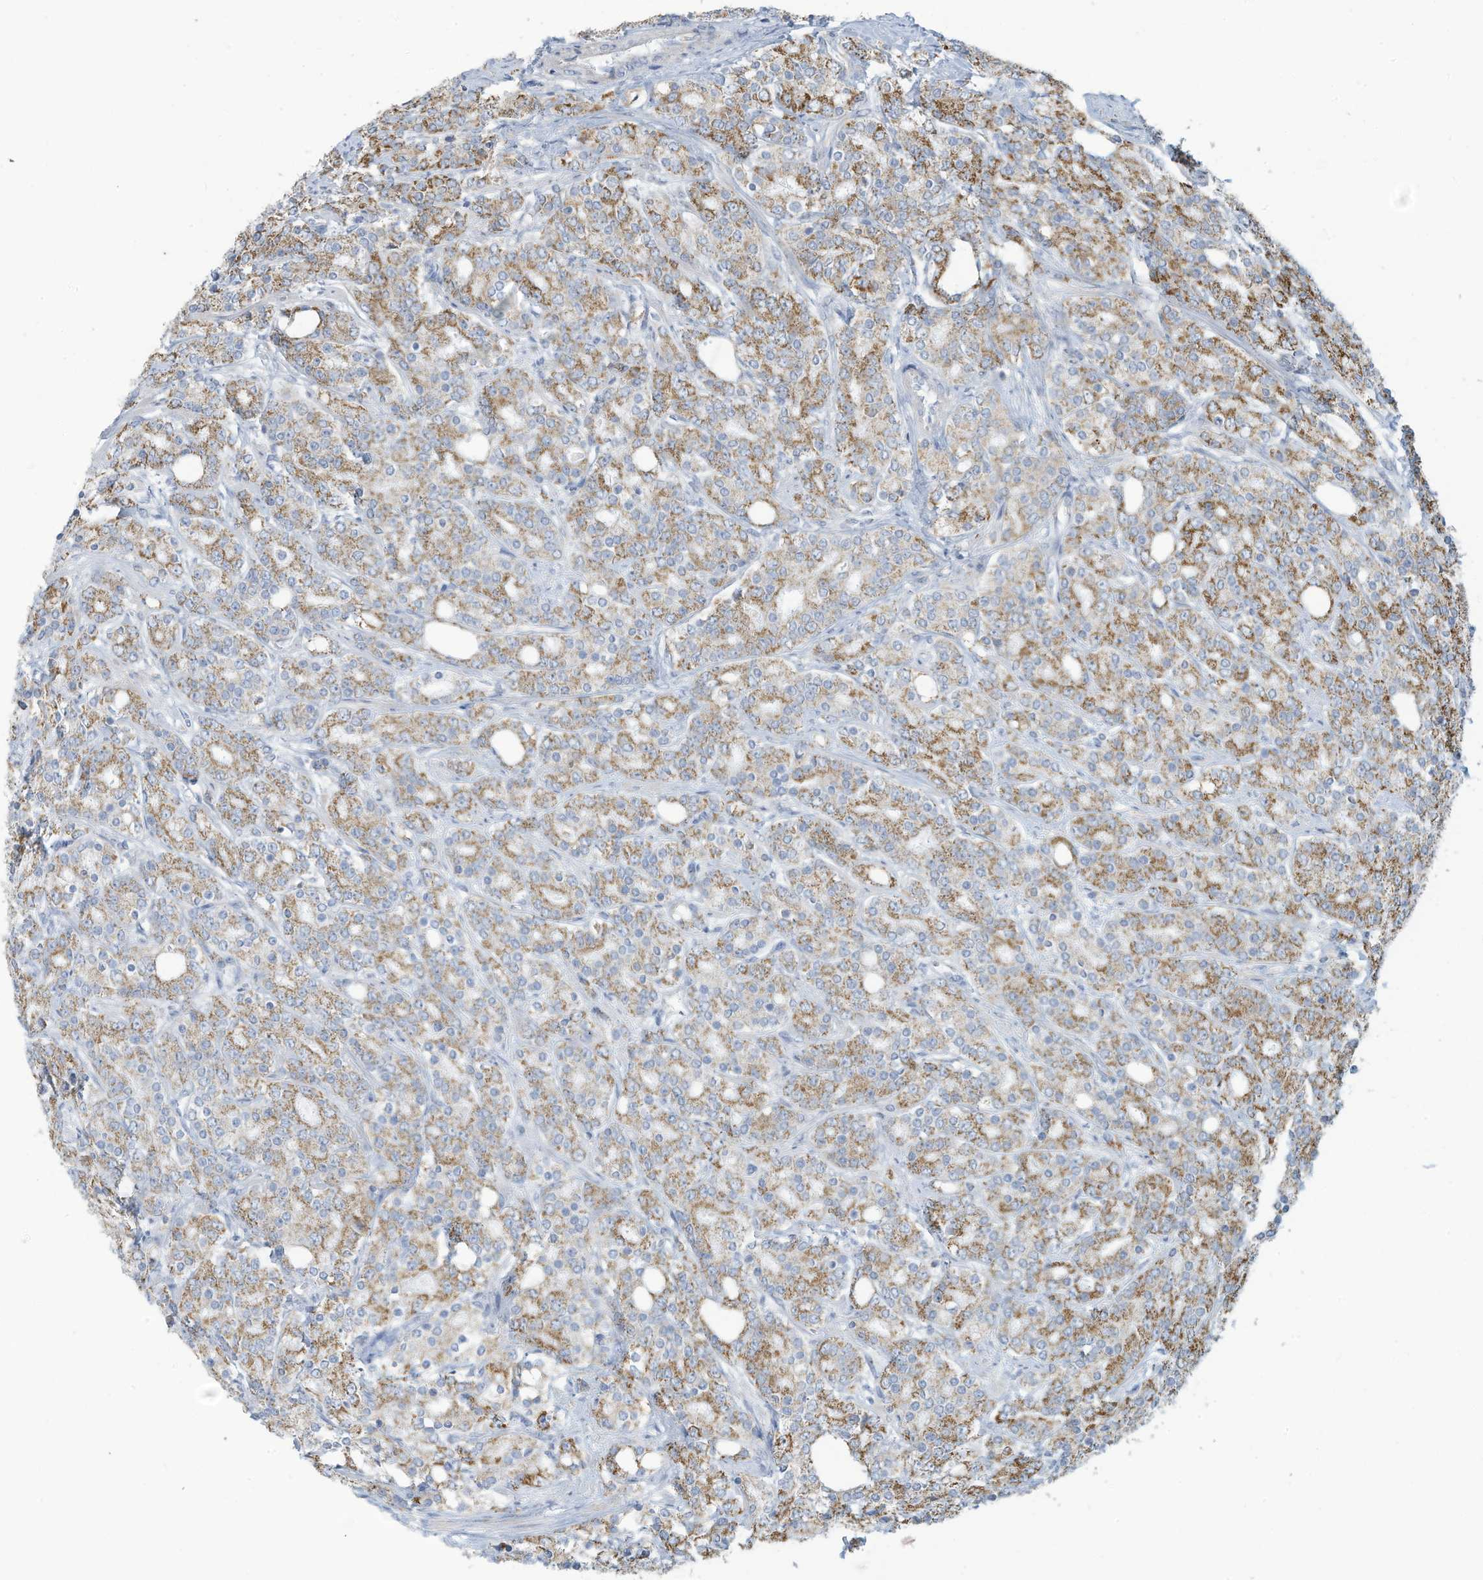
{"staining": {"intensity": "moderate", "quantity": "25%-75%", "location": "cytoplasmic/membranous"}, "tissue": "prostate cancer", "cell_type": "Tumor cells", "image_type": "cancer", "snomed": [{"axis": "morphology", "description": "Adenocarcinoma, High grade"}, {"axis": "topography", "description": "Prostate"}], "caption": "Protein staining by immunohistochemistry reveals moderate cytoplasmic/membranous positivity in about 25%-75% of tumor cells in adenocarcinoma (high-grade) (prostate).", "gene": "NLN", "patient": {"sex": "male", "age": 62}}